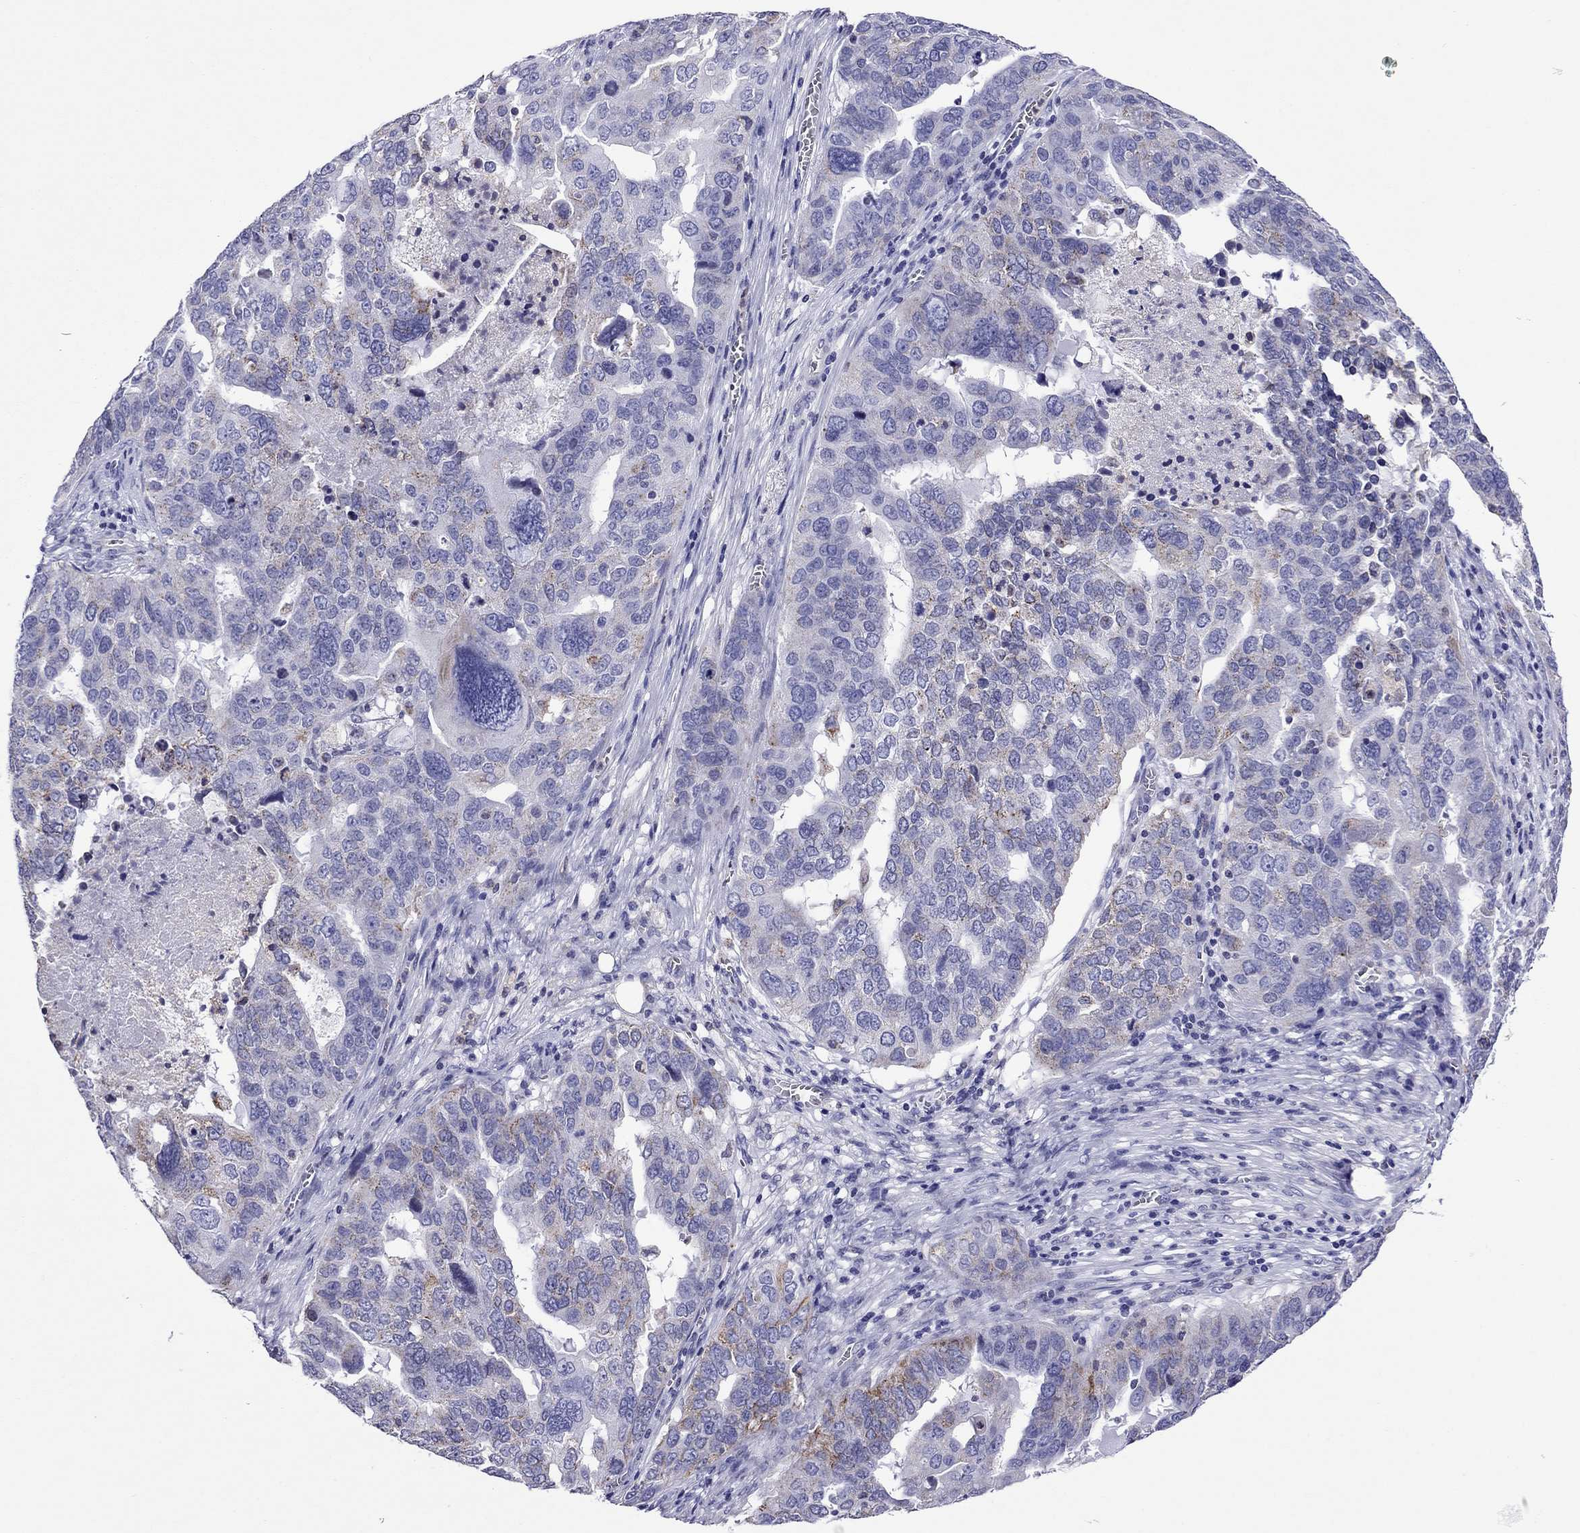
{"staining": {"intensity": "moderate", "quantity": "<25%", "location": "cytoplasmic/membranous"}, "tissue": "ovarian cancer", "cell_type": "Tumor cells", "image_type": "cancer", "snomed": [{"axis": "morphology", "description": "Carcinoma, endometroid"}, {"axis": "topography", "description": "Soft tissue"}, {"axis": "topography", "description": "Ovary"}], "caption": "Brown immunohistochemical staining in ovarian endometroid carcinoma demonstrates moderate cytoplasmic/membranous expression in about <25% of tumor cells. (IHC, brightfield microscopy, high magnification).", "gene": "SCG2", "patient": {"sex": "female", "age": 52}}